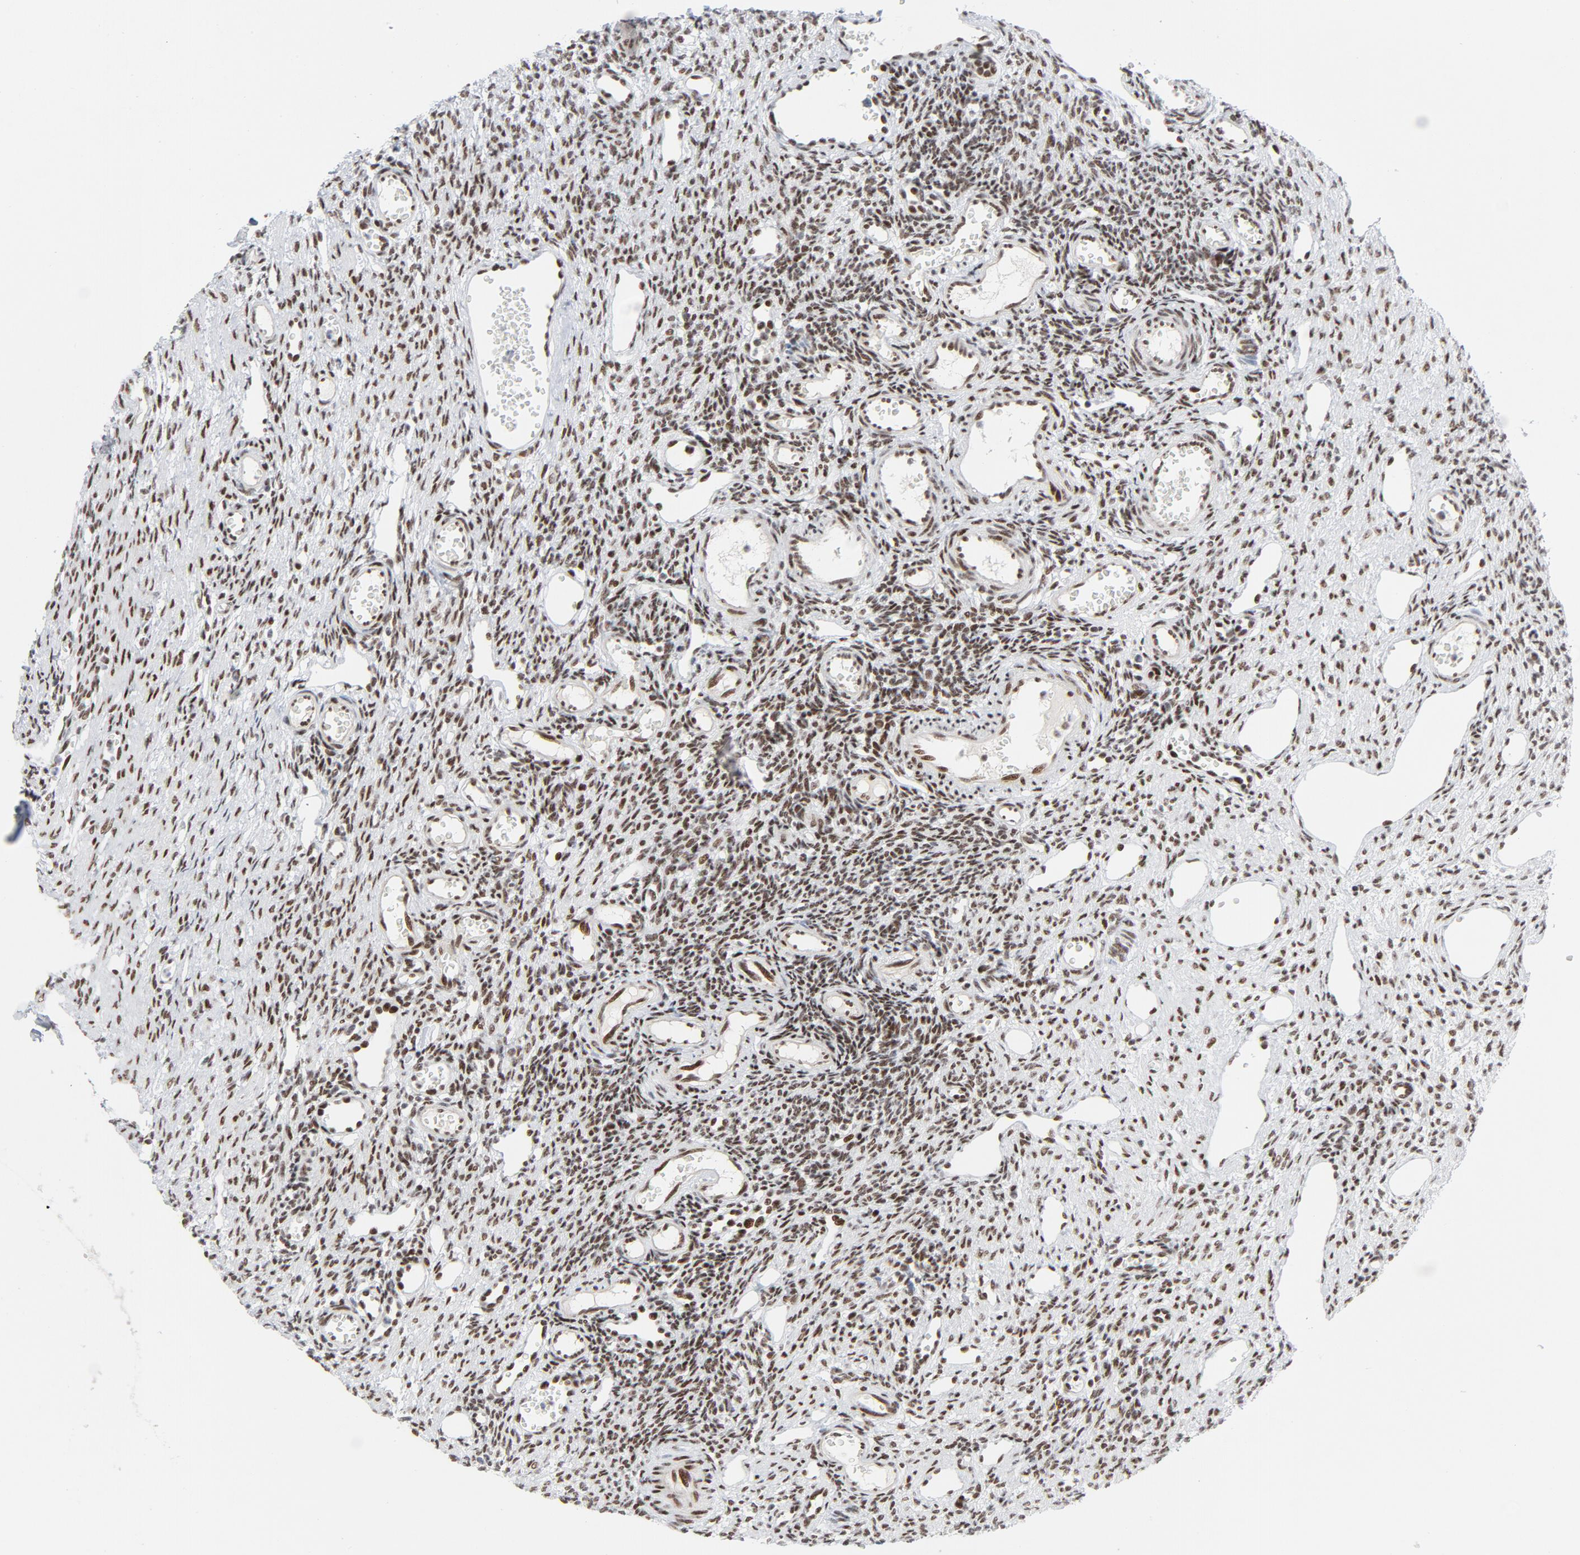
{"staining": {"intensity": "moderate", "quantity": ">75%", "location": "nuclear"}, "tissue": "ovary", "cell_type": "Ovarian stroma cells", "image_type": "normal", "snomed": [{"axis": "morphology", "description": "Normal tissue, NOS"}, {"axis": "topography", "description": "Ovary"}], "caption": "Normal ovary reveals moderate nuclear expression in approximately >75% of ovarian stroma cells The staining was performed using DAB (3,3'-diaminobenzidine) to visualize the protein expression in brown, while the nuclei were stained in blue with hematoxylin (Magnification: 20x)..", "gene": "HSF1", "patient": {"sex": "female", "age": 33}}